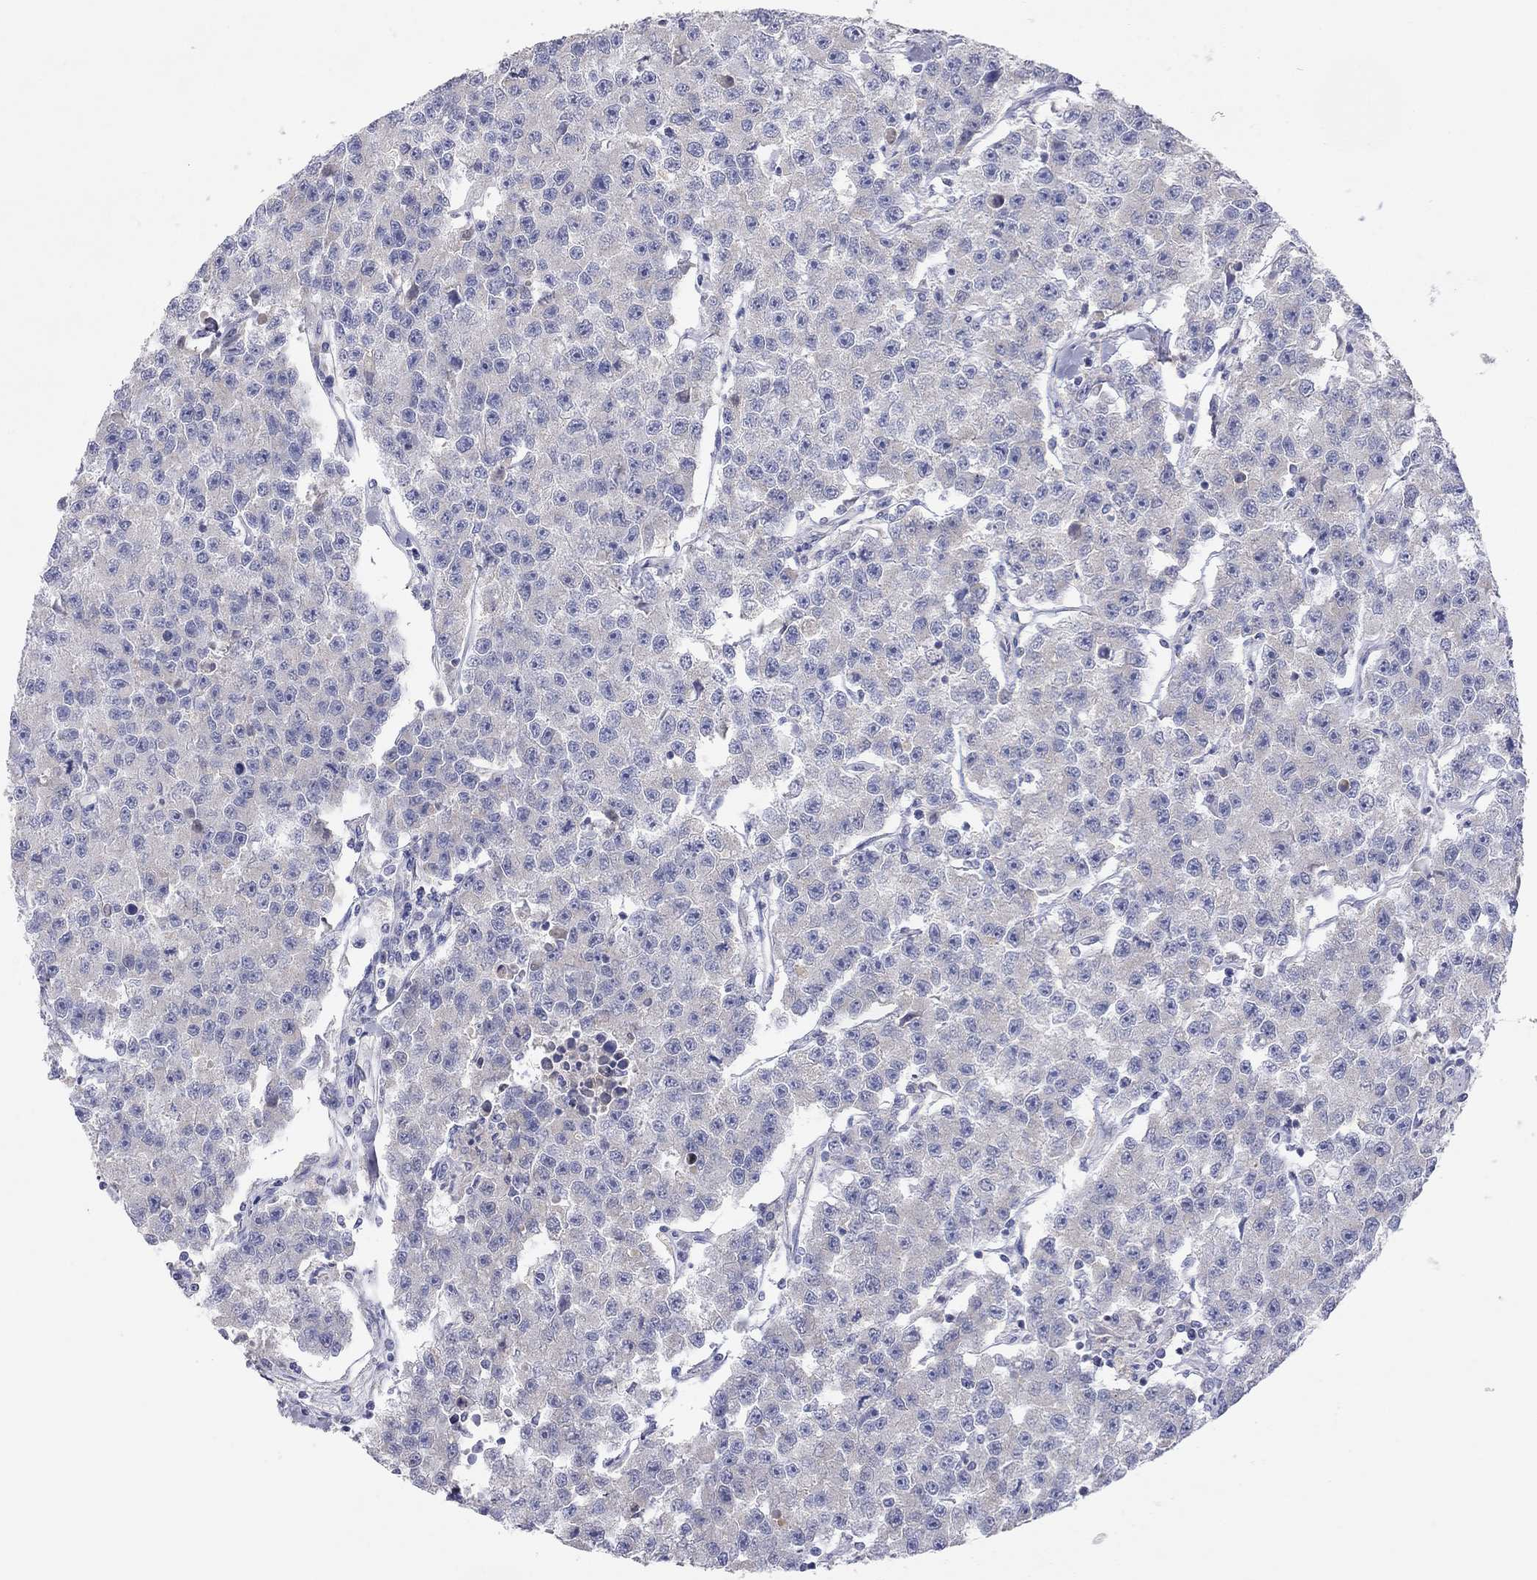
{"staining": {"intensity": "negative", "quantity": "none", "location": "none"}, "tissue": "testis cancer", "cell_type": "Tumor cells", "image_type": "cancer", "snomed": [{"axis": "morphology", "description": "Seminoma, NOS"}, {"axis": "topography", "description": "Testis"}], "caption": "DAB immunohistochemical staining of human testis cancer (seminoma) demonstrates no significant positivity in tumor cells.", "gene": "RCAN1", "patient": {"sex": "male", "age": 59}}